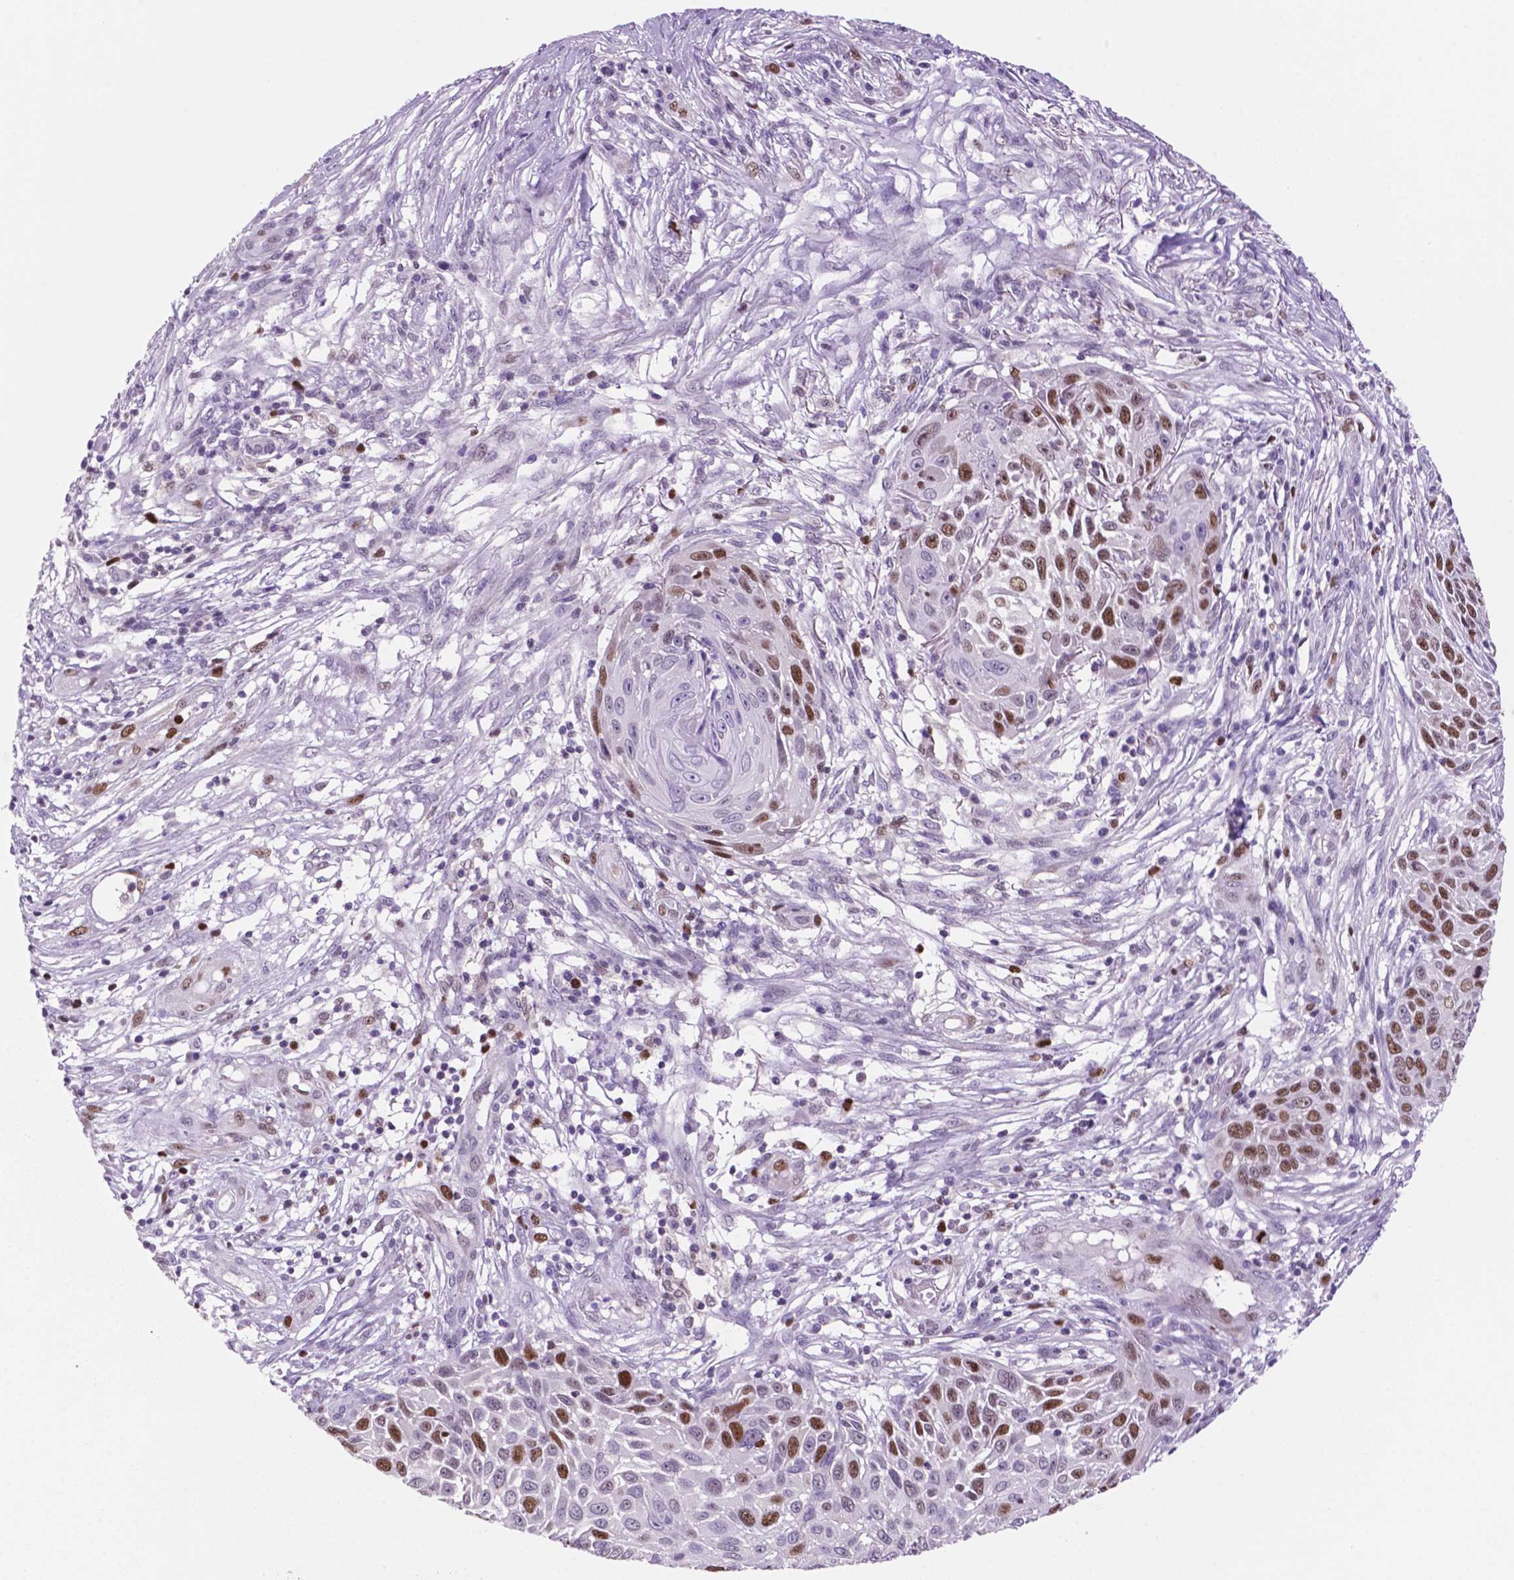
{"staining": {"intensity": "moderate", "quantity": "25%-75%", "location": "nuclear"}, "tissue": "skin cancer", "cell_type": "Tumor cells", "image_type": "cancer", "snomed": [{"axis": "morphology", "description": "Squamous cell carcinoma, NOS"}, {"axis": "topography", "description": "Skin"}], "caption": "Protein expression analysis of skin cancer (squamous cell carcinoma) shows moderate nuclear positivity in approximately 25%-75% of tumor cells. The staining was performed using DAB to visualize the protein expression in brown, while the nuclei were stained in blue with hematoxylin (Magnification: 20x).", "gene": "NCAPH2", "patient": {"sex": "male", "age": 92}}